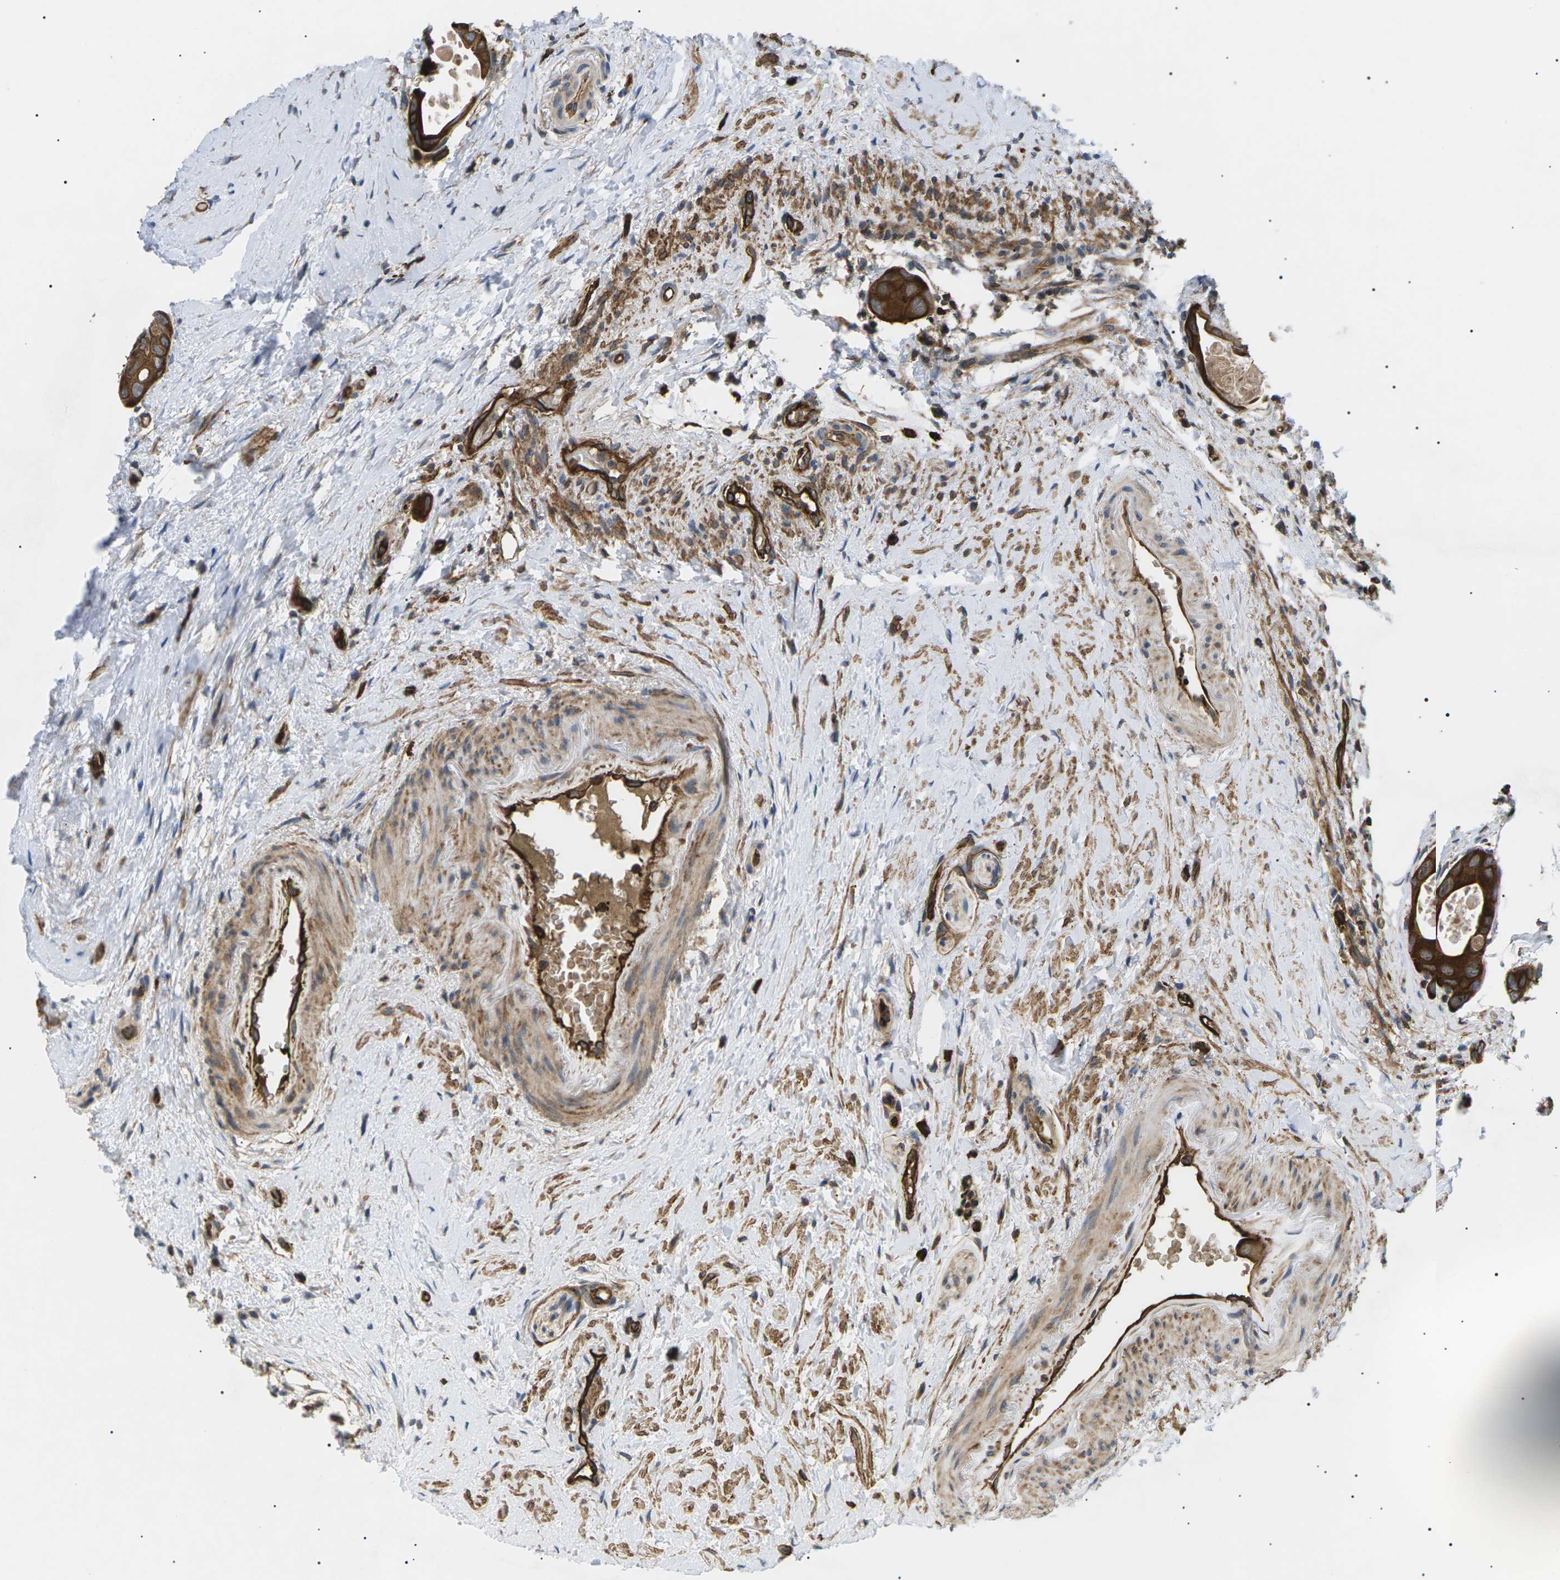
{"staining": {"intensity": "strong", "quantity": ">75%", "location": "cytoplasmic/membranous"}, "tissue": "colorectal cancer", "cell_type": "Tumor cells", "image_type": "cancer", "snomed": [{"axis": "morphology", "description": "Adenocarcinoma, NOS"}, {"axis": "topography", "description": "Rectum"}], "caption": "Human colorectal cancer stained with a brown dye demonstrates strong cytoplasmic/membranous positive positivity in approximately >75% of tumor cells.", "gene": "TMTC4", "patient": {"sex": "male", "age": 51}}